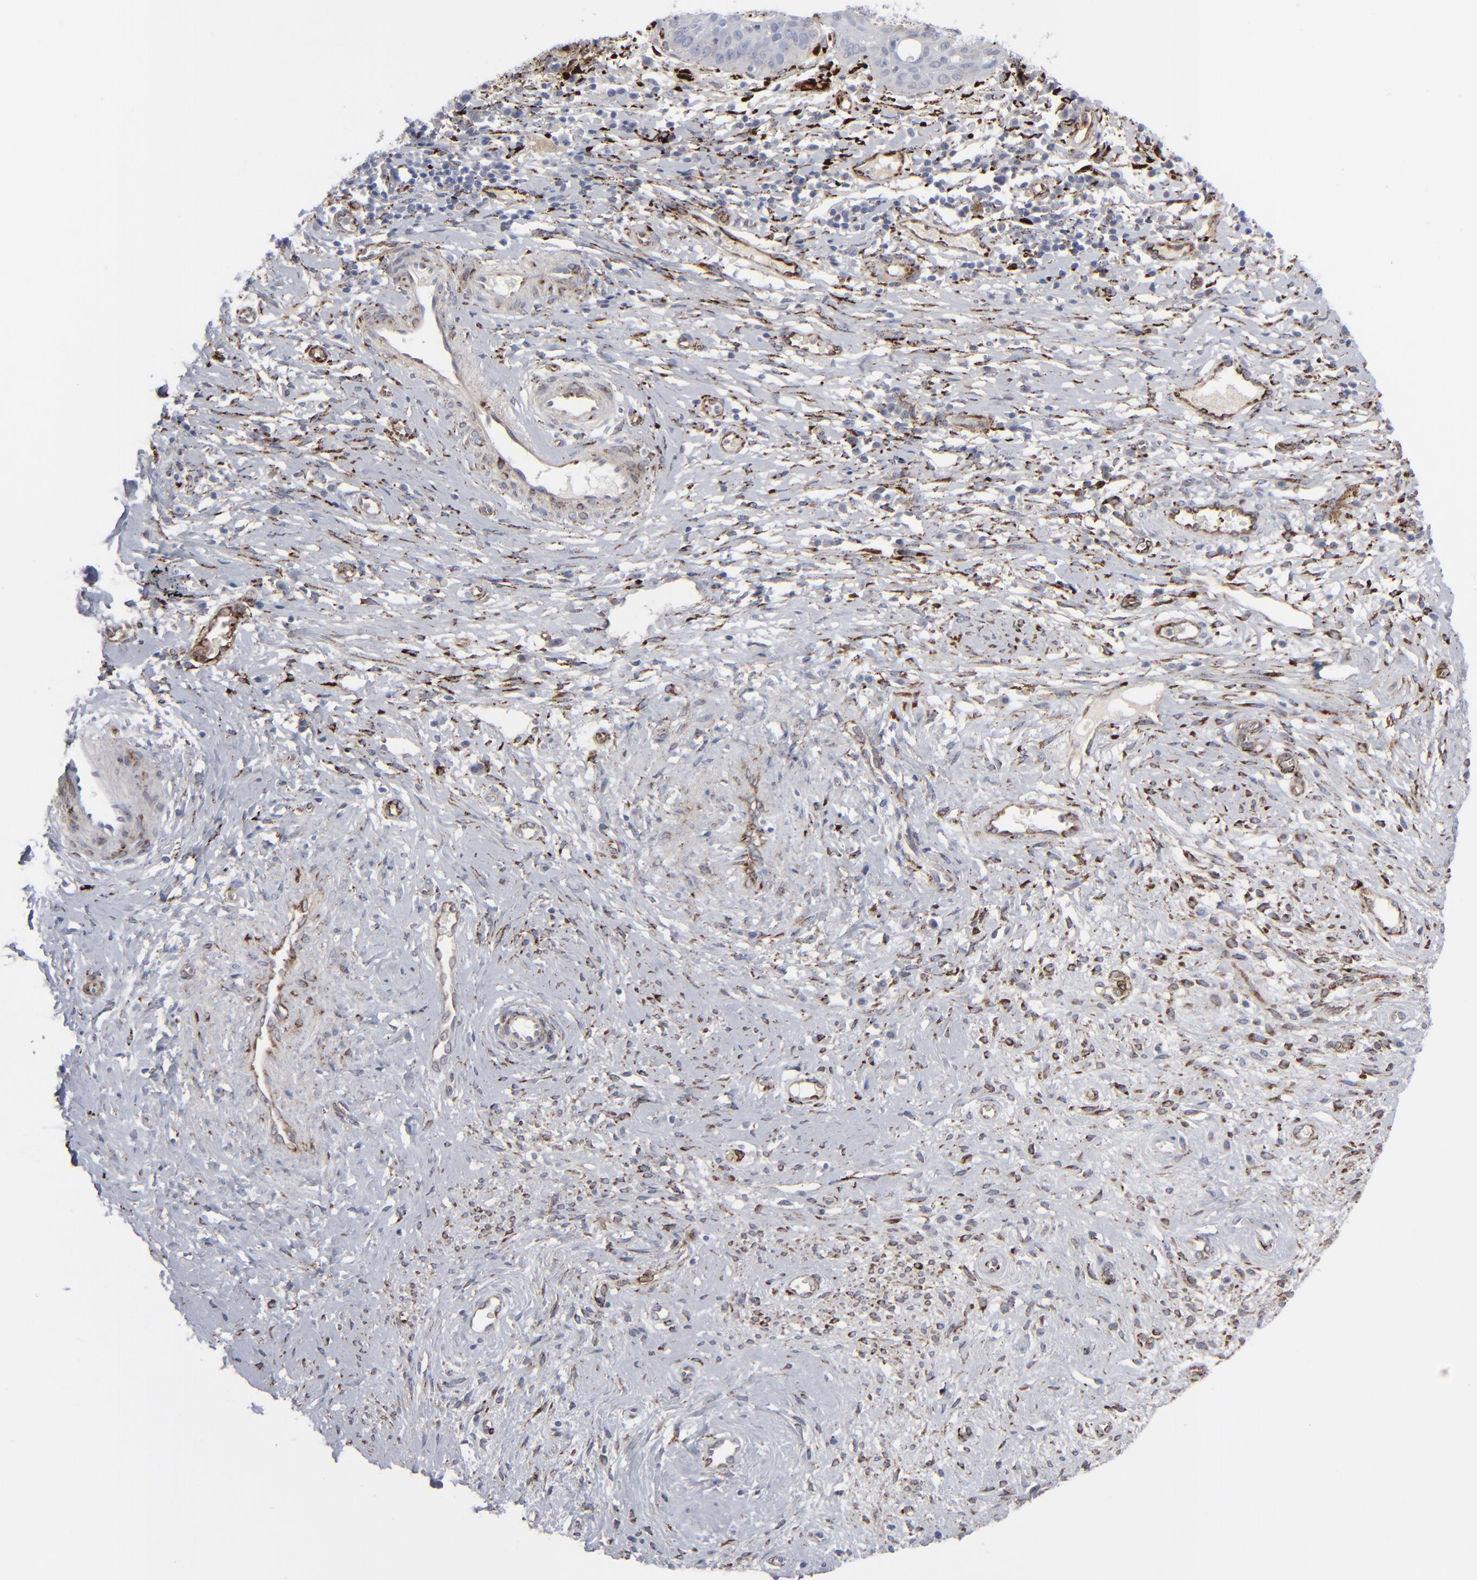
{"staining": {"intensity": "negative", "quantity": "none", "location": "none"}, "tissue": "cervical cancer", "cell_type": "Tumor cells", "image_type": "cancer", "snomed": [{"axis": "morphology", "description": "Normal tissue, NOS"}, {"axis": "morphology", "description": "Squamous cell carcinoma, NOS"}, {"axis": "topography", "description": "Cervix"}], "caption": "A micrograph of human cervical cancer (squamous cell carcinoma) is negative for staining in tumor cells.", "gene": "SPARC", "patient": {"sex": "female", "age": 39}}